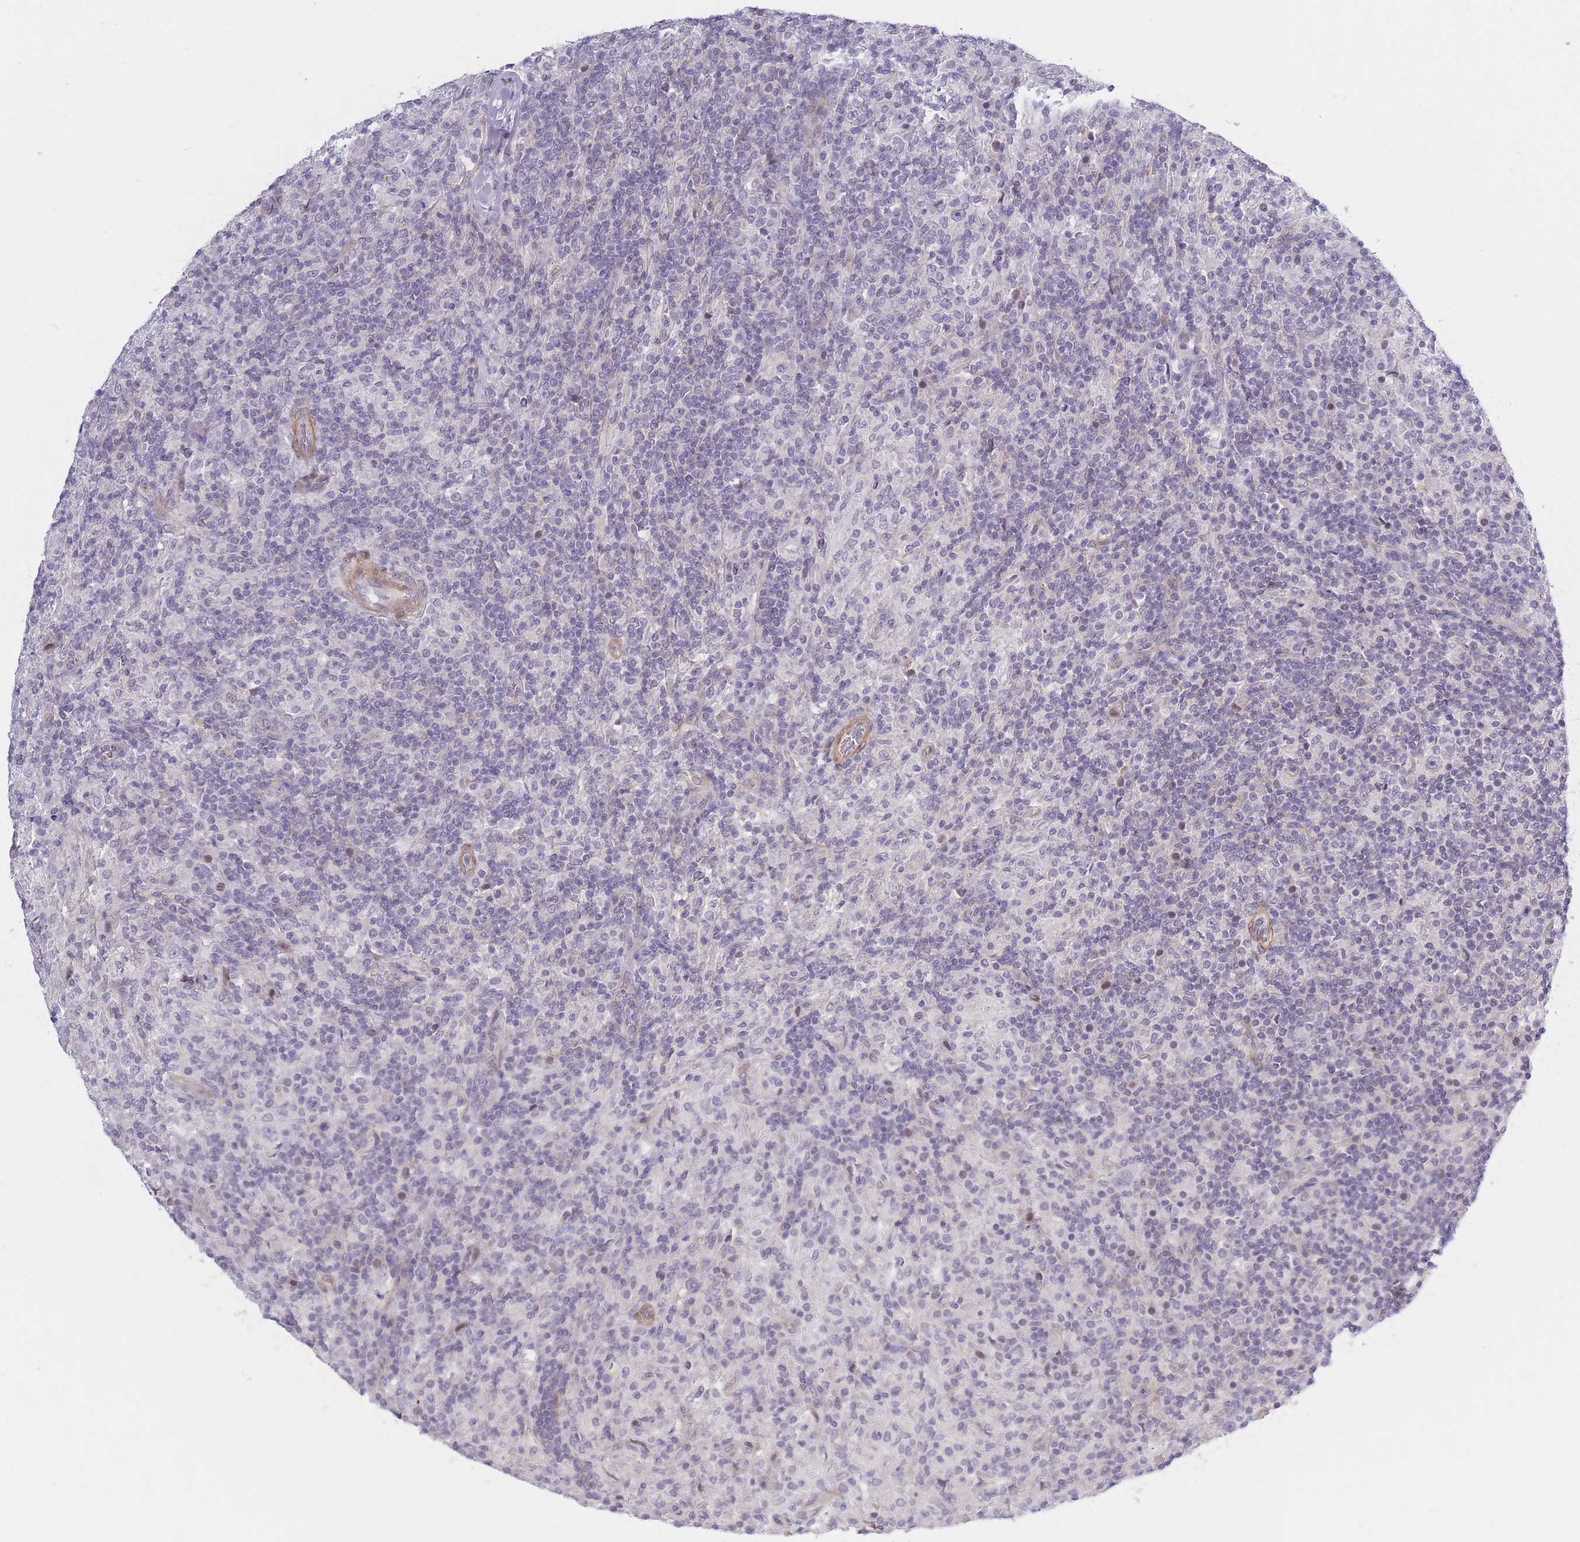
{"staining": {"intensity": "negative", "quantity": "none", "location": "none"}, "tissue": "lymphoma", "cell_type": "Tumor cells", "image_type": "cancer", "snomed": [{"axis": "morphology", "description": "Hodgkin's disease, NOS"}, {"axis": "topography", "description": "Lymph node"}], "caption": "A high-resolution histopathology image shows immunohistochemistry staining of lymphoma, which reveals no significant positivity in tumor cells.", "gene": "SLC7A6", "patient": {"sex": "male", "age": 70}}